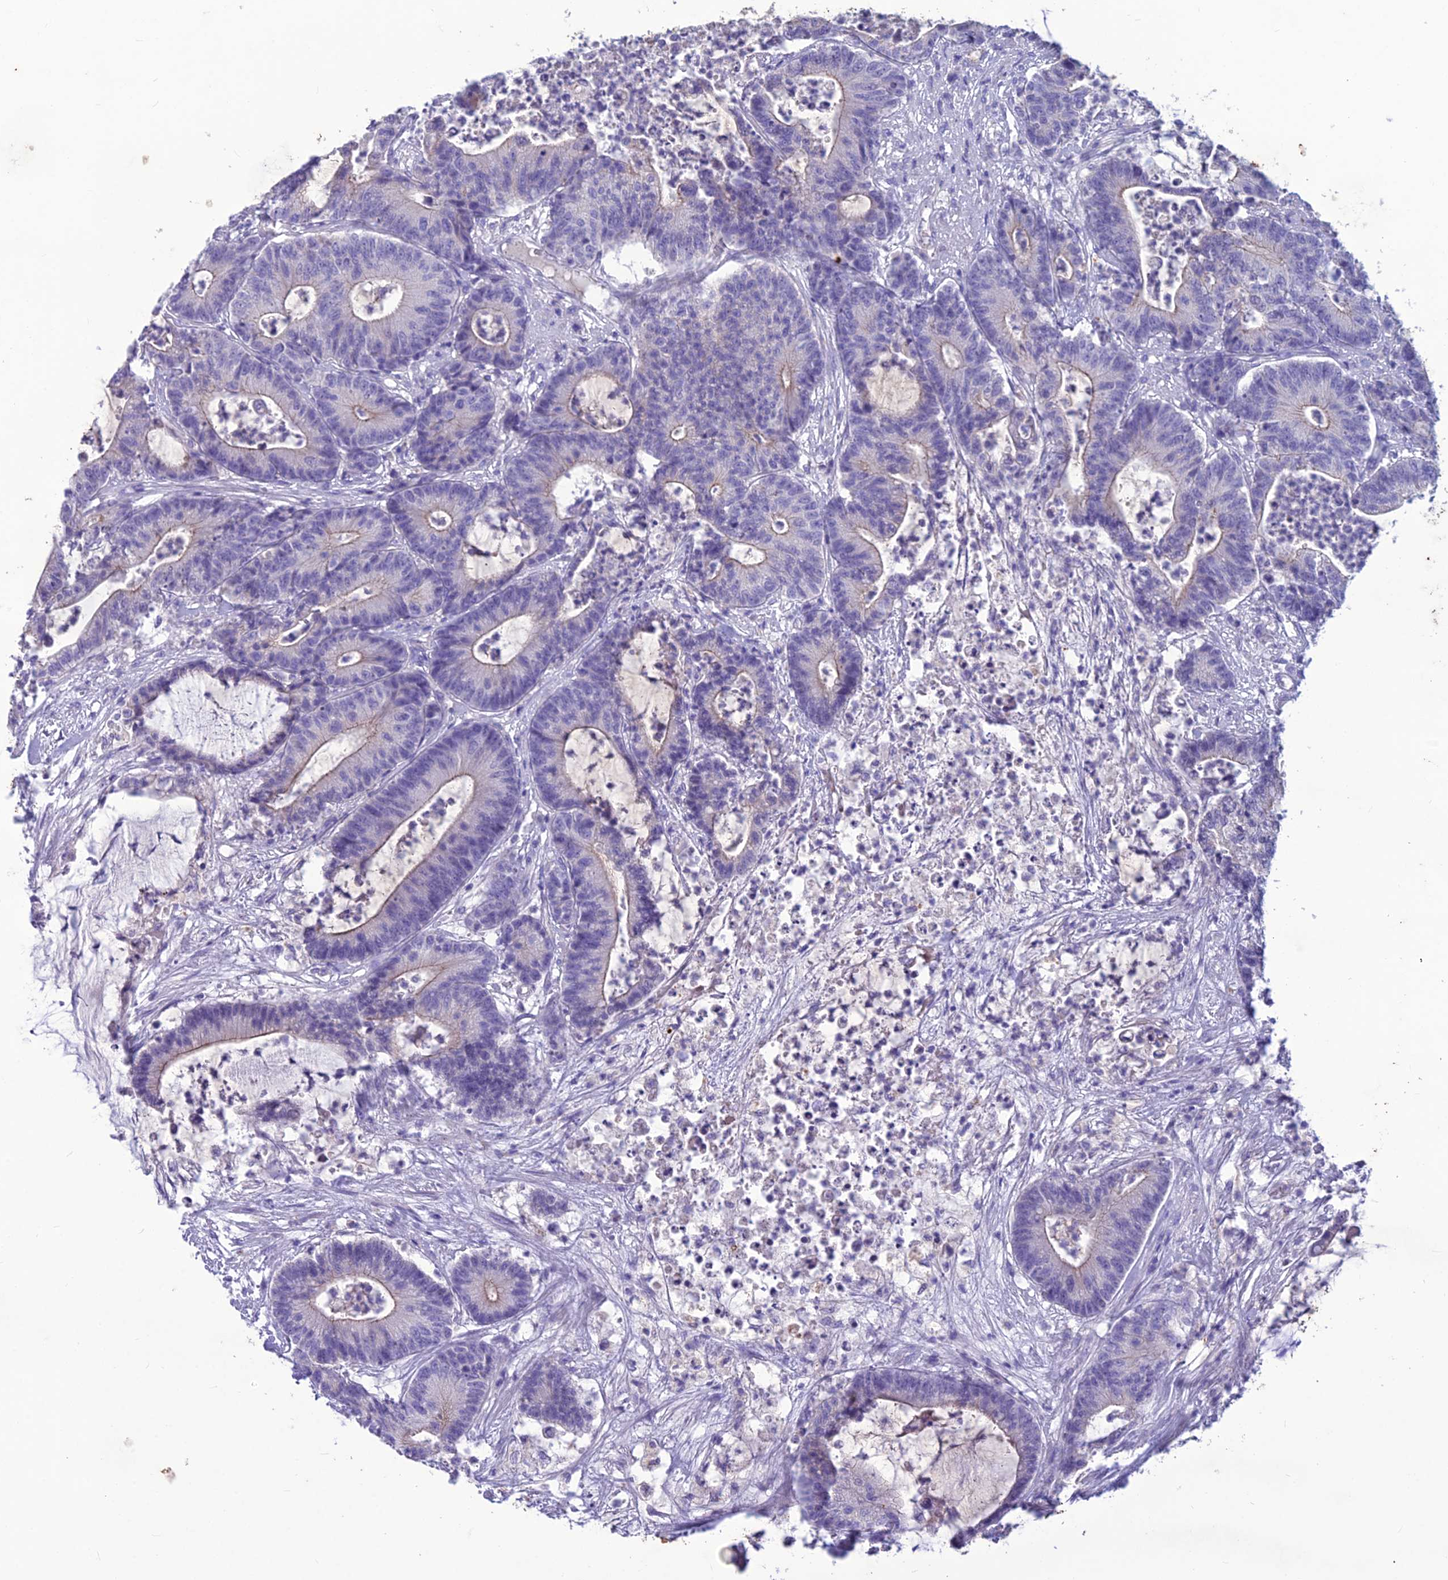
{"staining": {"intensity": "weak", "quantity": "<25%", "location": "cytoplasmic/membranous"}, "tissue": "colorectal cancer", "cell_type": "Tumor cells", "image_type": "cancer", "snomed": [{"axis": "morphology", "description": "Adenocarcinoma, NOS"}, {"axis": "topography", "description": "Colon"}], "caption": "Immunohistochemistry of human colorectal cancer exhibits no expression in tumor cells.", "gene": "IFT172", "patient": {"sex": "female", "age": 84}}